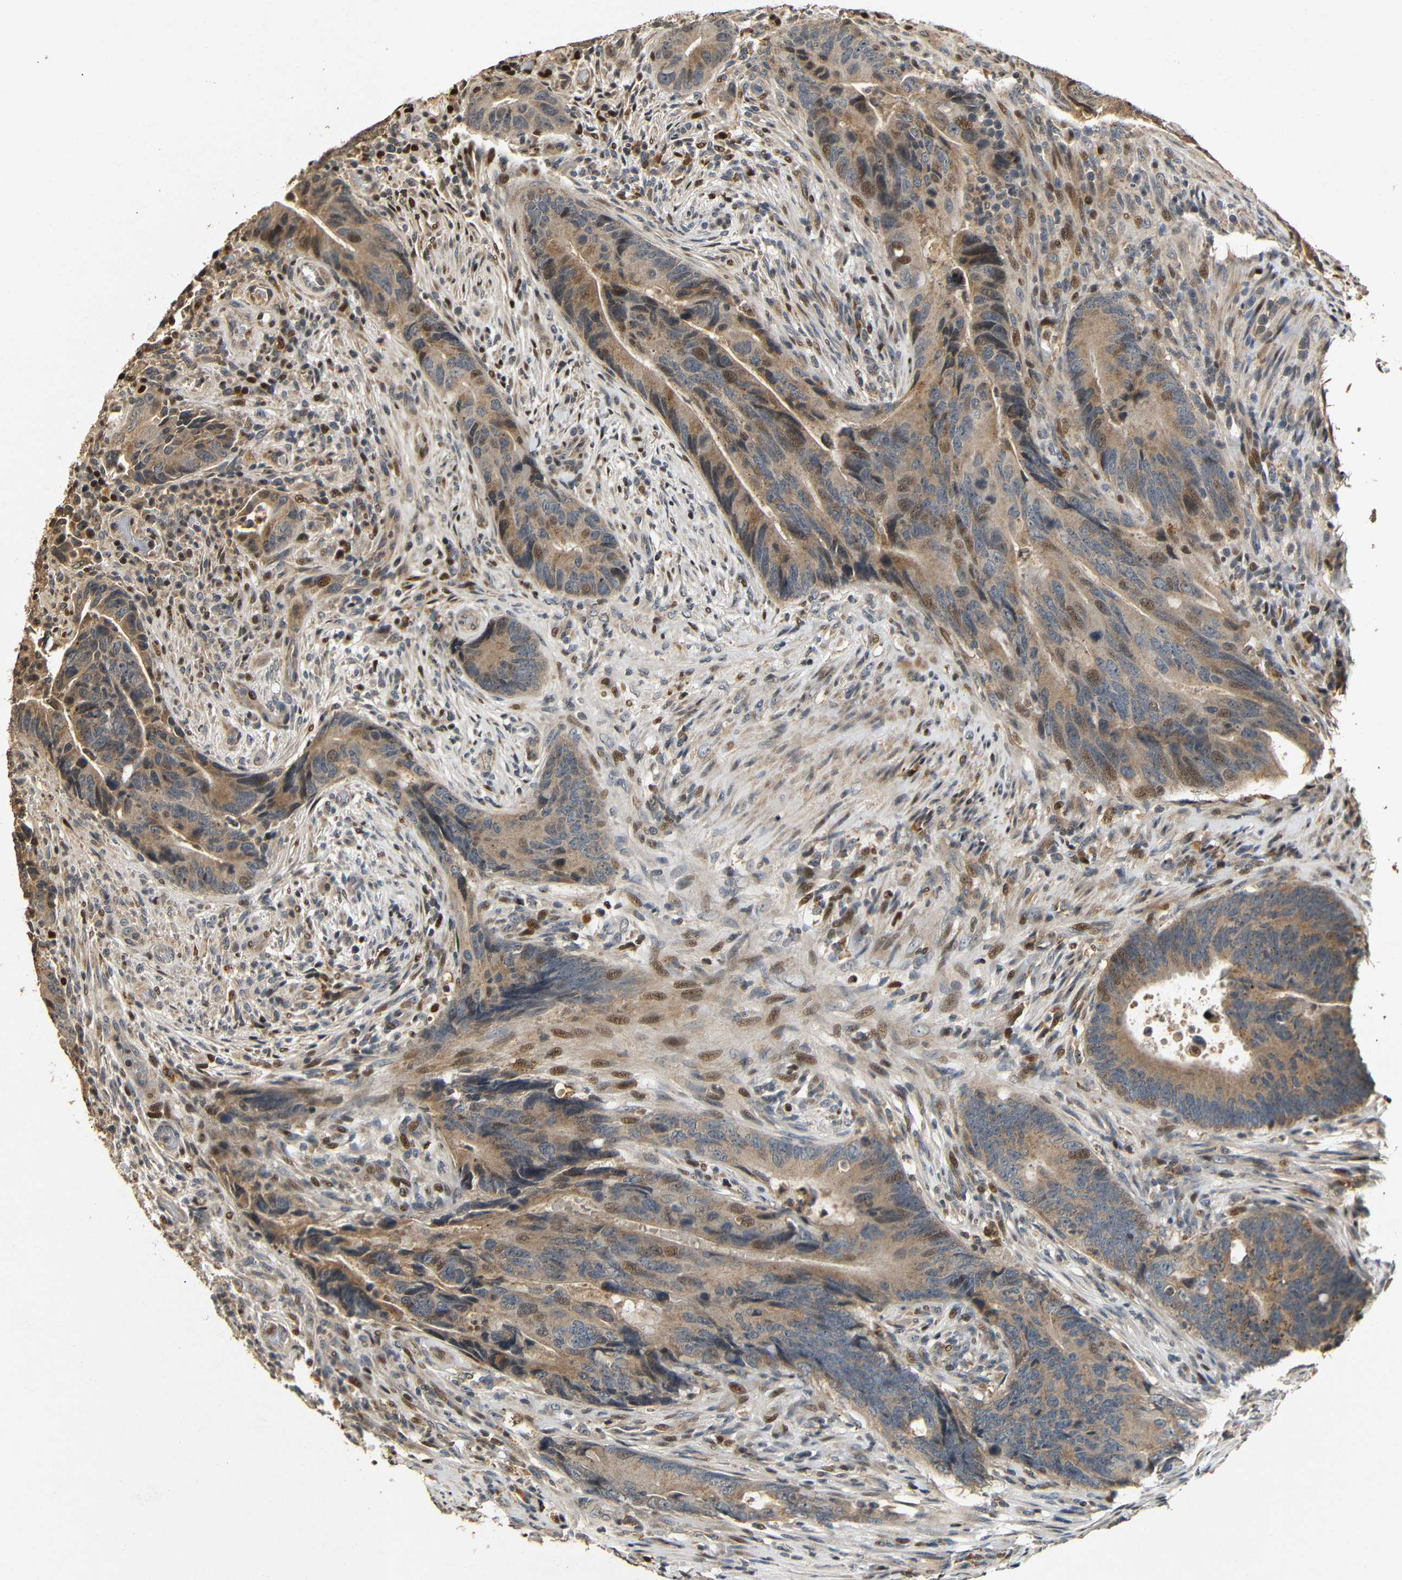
{"staining": {"intensity": "moderate", "quantity": ">75%", "location": "cytoplasmic/membranous,nuclear"}, "tissue": "colorectal cancer", "cell_type": "Tumor cells", "image_type": "cancer", "snomed": [{"axis": "morphology", "description": "Normal tissue, NOS"}, {"axis": "morphology", "description": "Adenocarcinoma, NOS"}, {"axis": "topography", "description": "Colon"}], "caption": "A histopathology image of human colorectal adenocarcinoma stained for a protein demonstrates moderate cytoplasmic/membranous and nuclear brown staining in tumor cells.", "gene": "KAZALD1", "patient": {"sex": "male", "age": 56}}